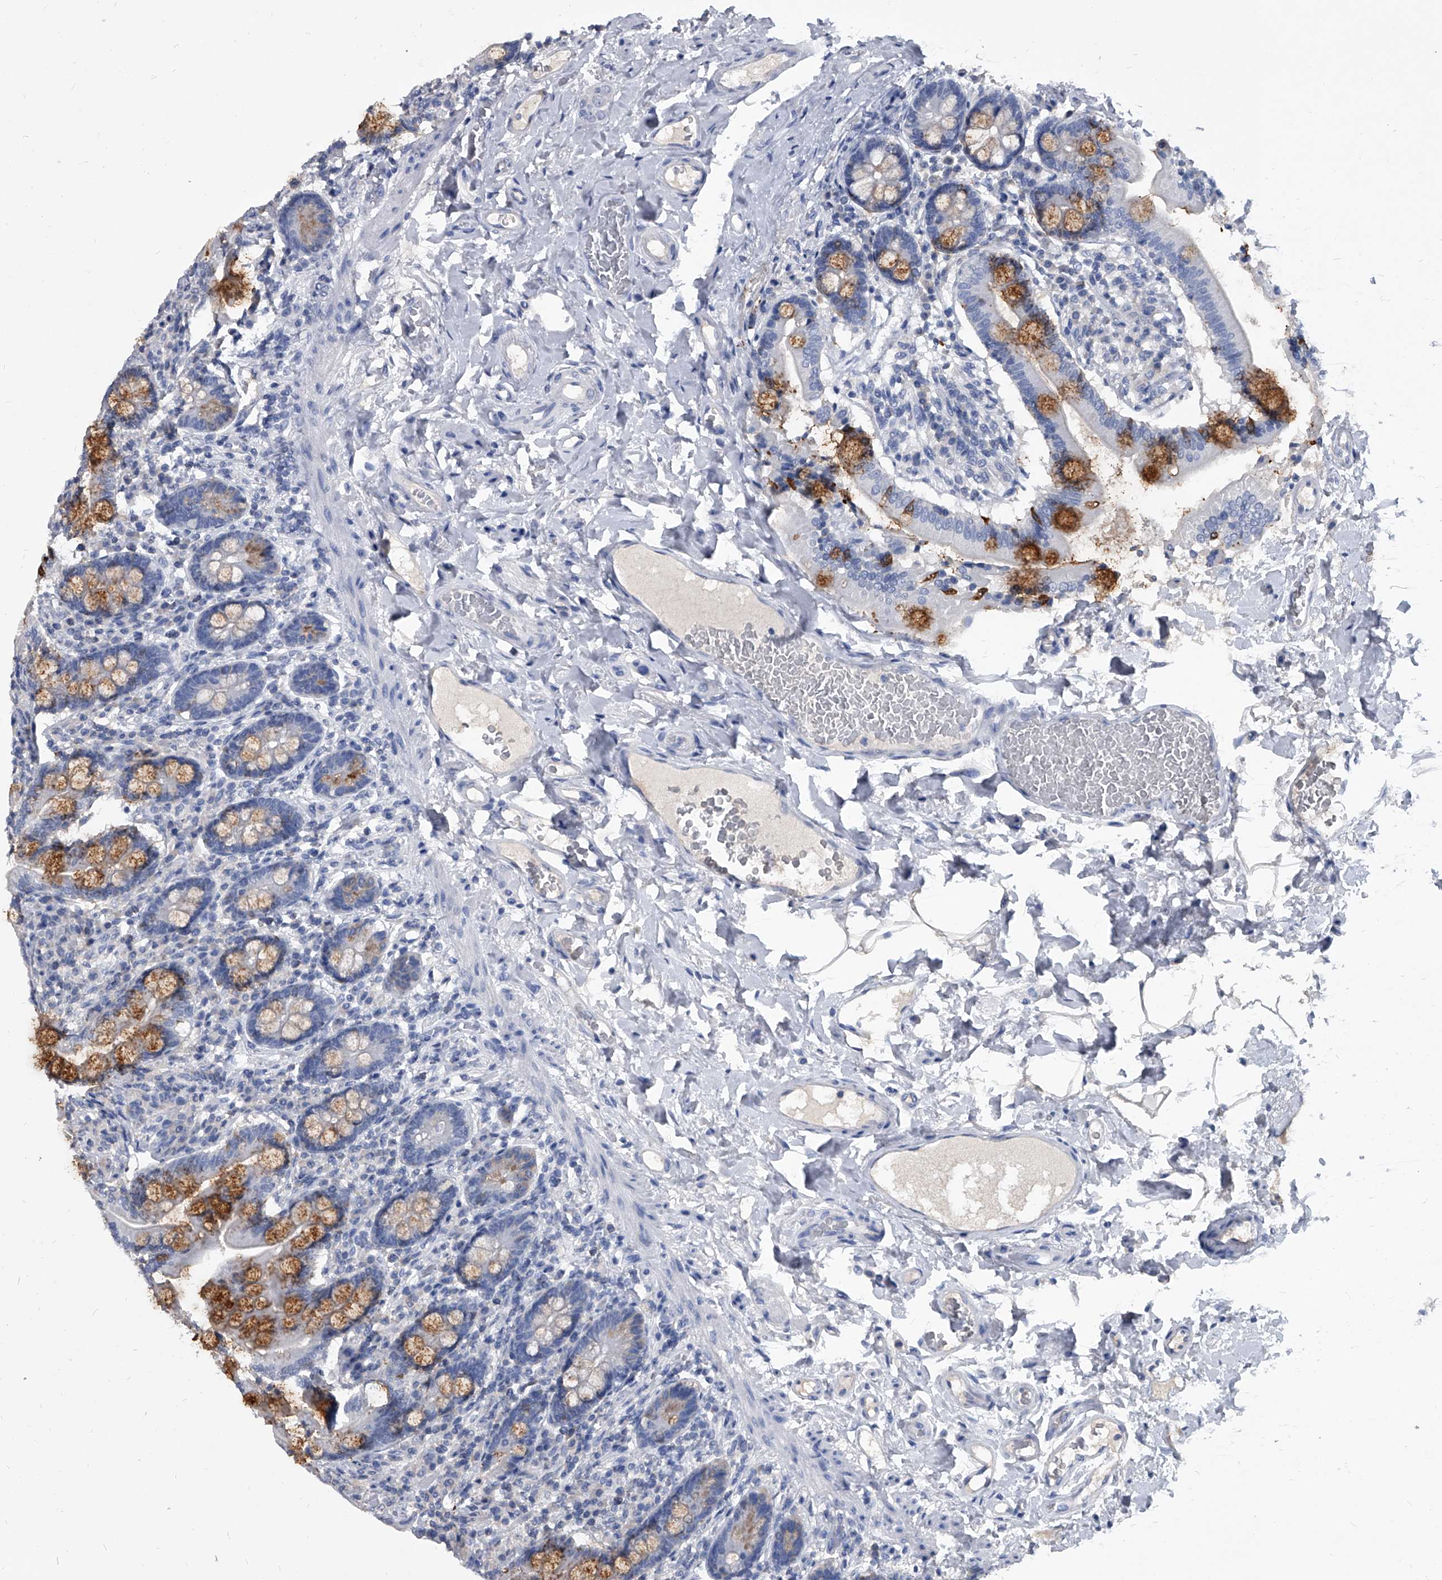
{"staining": {"intensity": "strong", "quantity": "<25%", "location": "cytoplasmic/membranous"}, "tissue": "small intestine", "cell_type": "Glandular cells", "image_type": "normal", "snomed": [{"axis": "morphology", "description": "Normal tissue, NOS"}, {"axis": "topography", "description": "Small intestine"}], "caption": "Brown immunohistochemical staining in normal small intestine demonstrates strong cytoplasmic/membranous positivity in approximately <25% of glandular cells. Nuclei are stained in blue.", "gene": "BCAS1", "patient": {"sex": "female", "age": 64}}